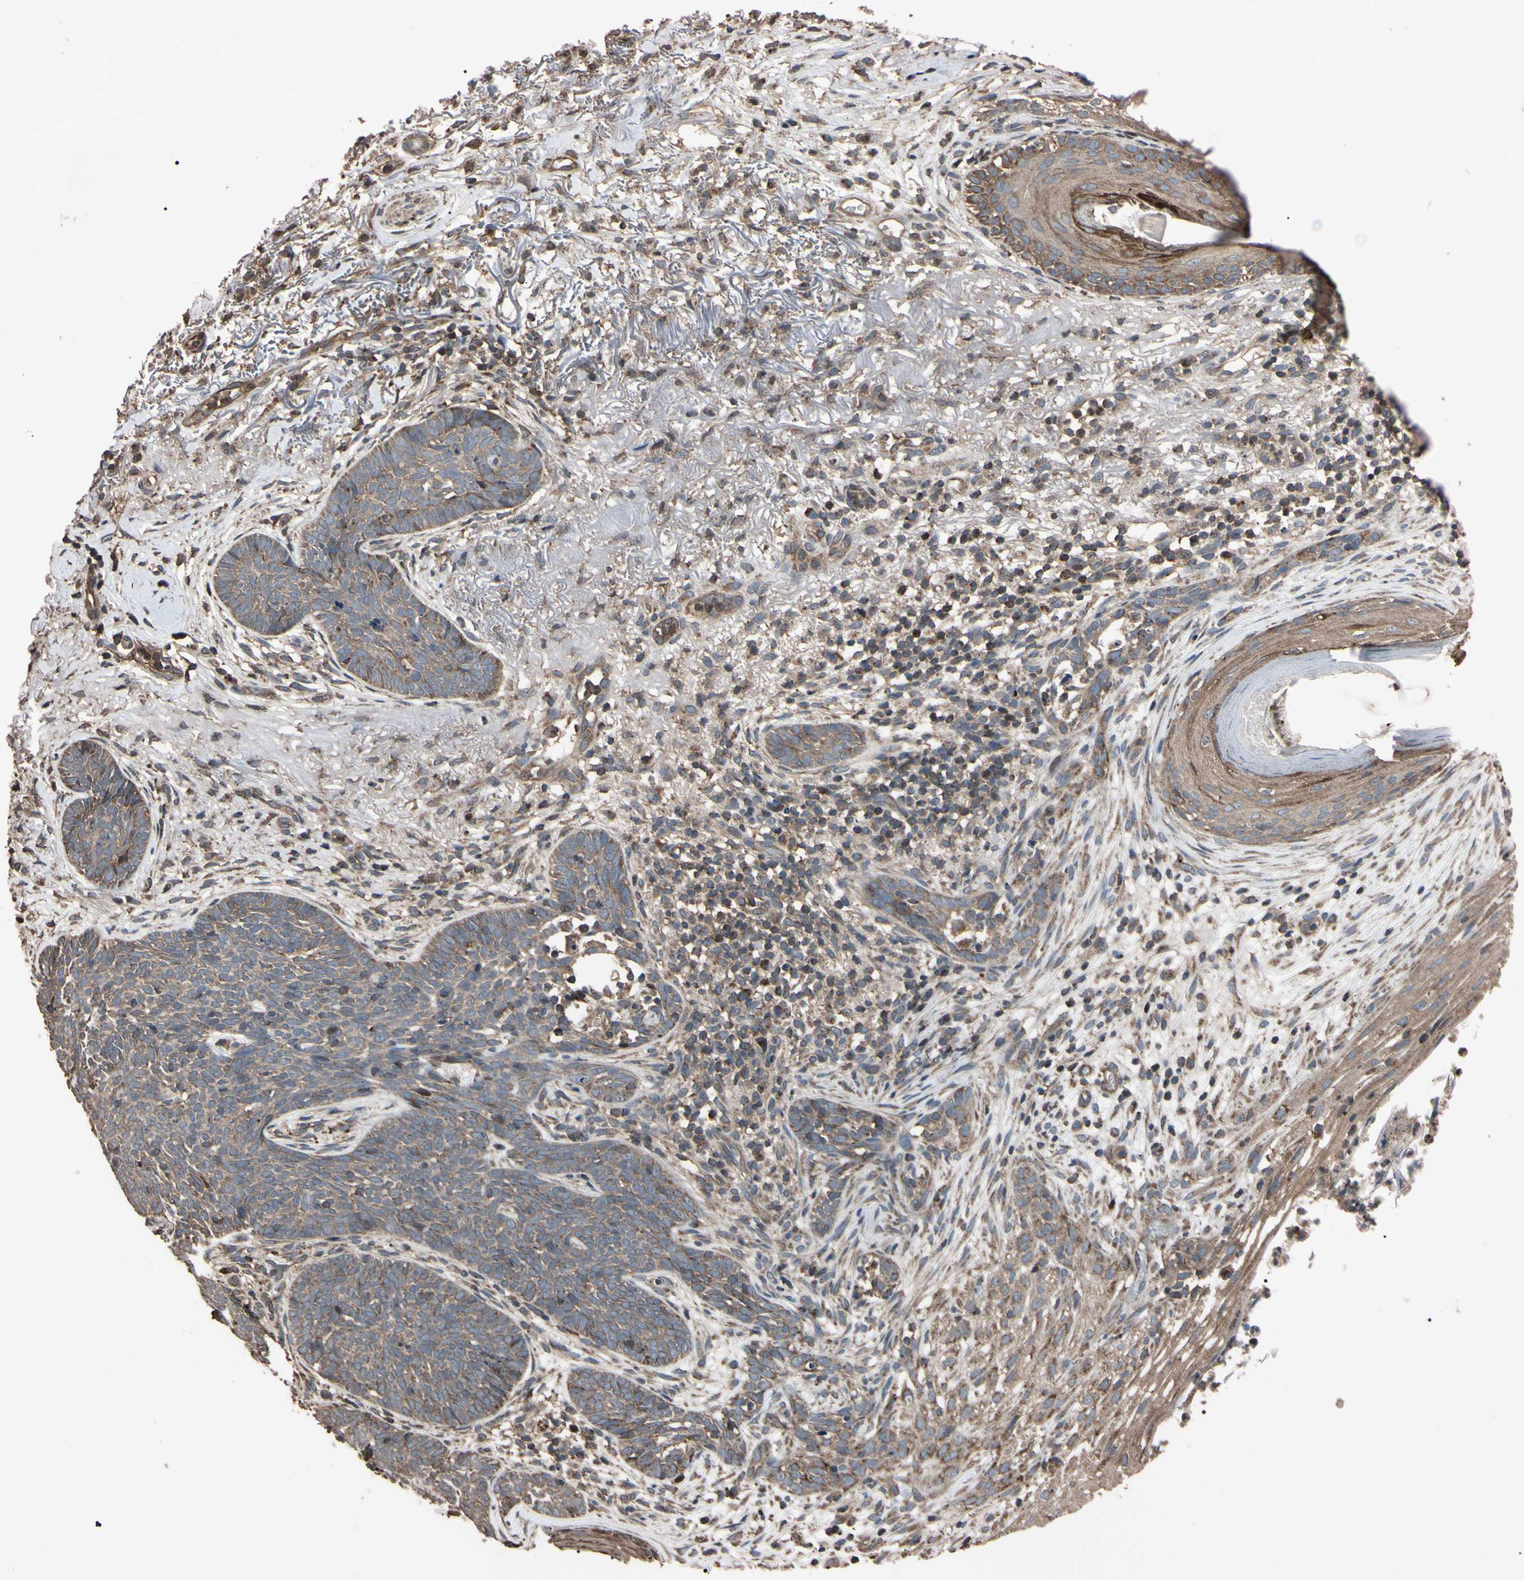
{"staining": {"intensity": "weak", "quantity": ">75%", "location": "cytoplasmic/membranous,nuclear"}, "tissue": "skin cancer", "cell_type": "Tumor cells", "image_type": "cancer", "snomed": [{"axis": "morphology", "description": "Basal cell carcinoma"}, {"axis": "topography", "description": "Skin"}], "caption": "This histopathology image exhibits immunohistochemistry (IHC) staining of skin basal cell carcinoma, with low weak cytoplasmic/membranous and nuclear positivity in approximately >75% of tumor cells.", "gene": "TNFRSF1A", "patient": {"sex": "female", "age": 70}}